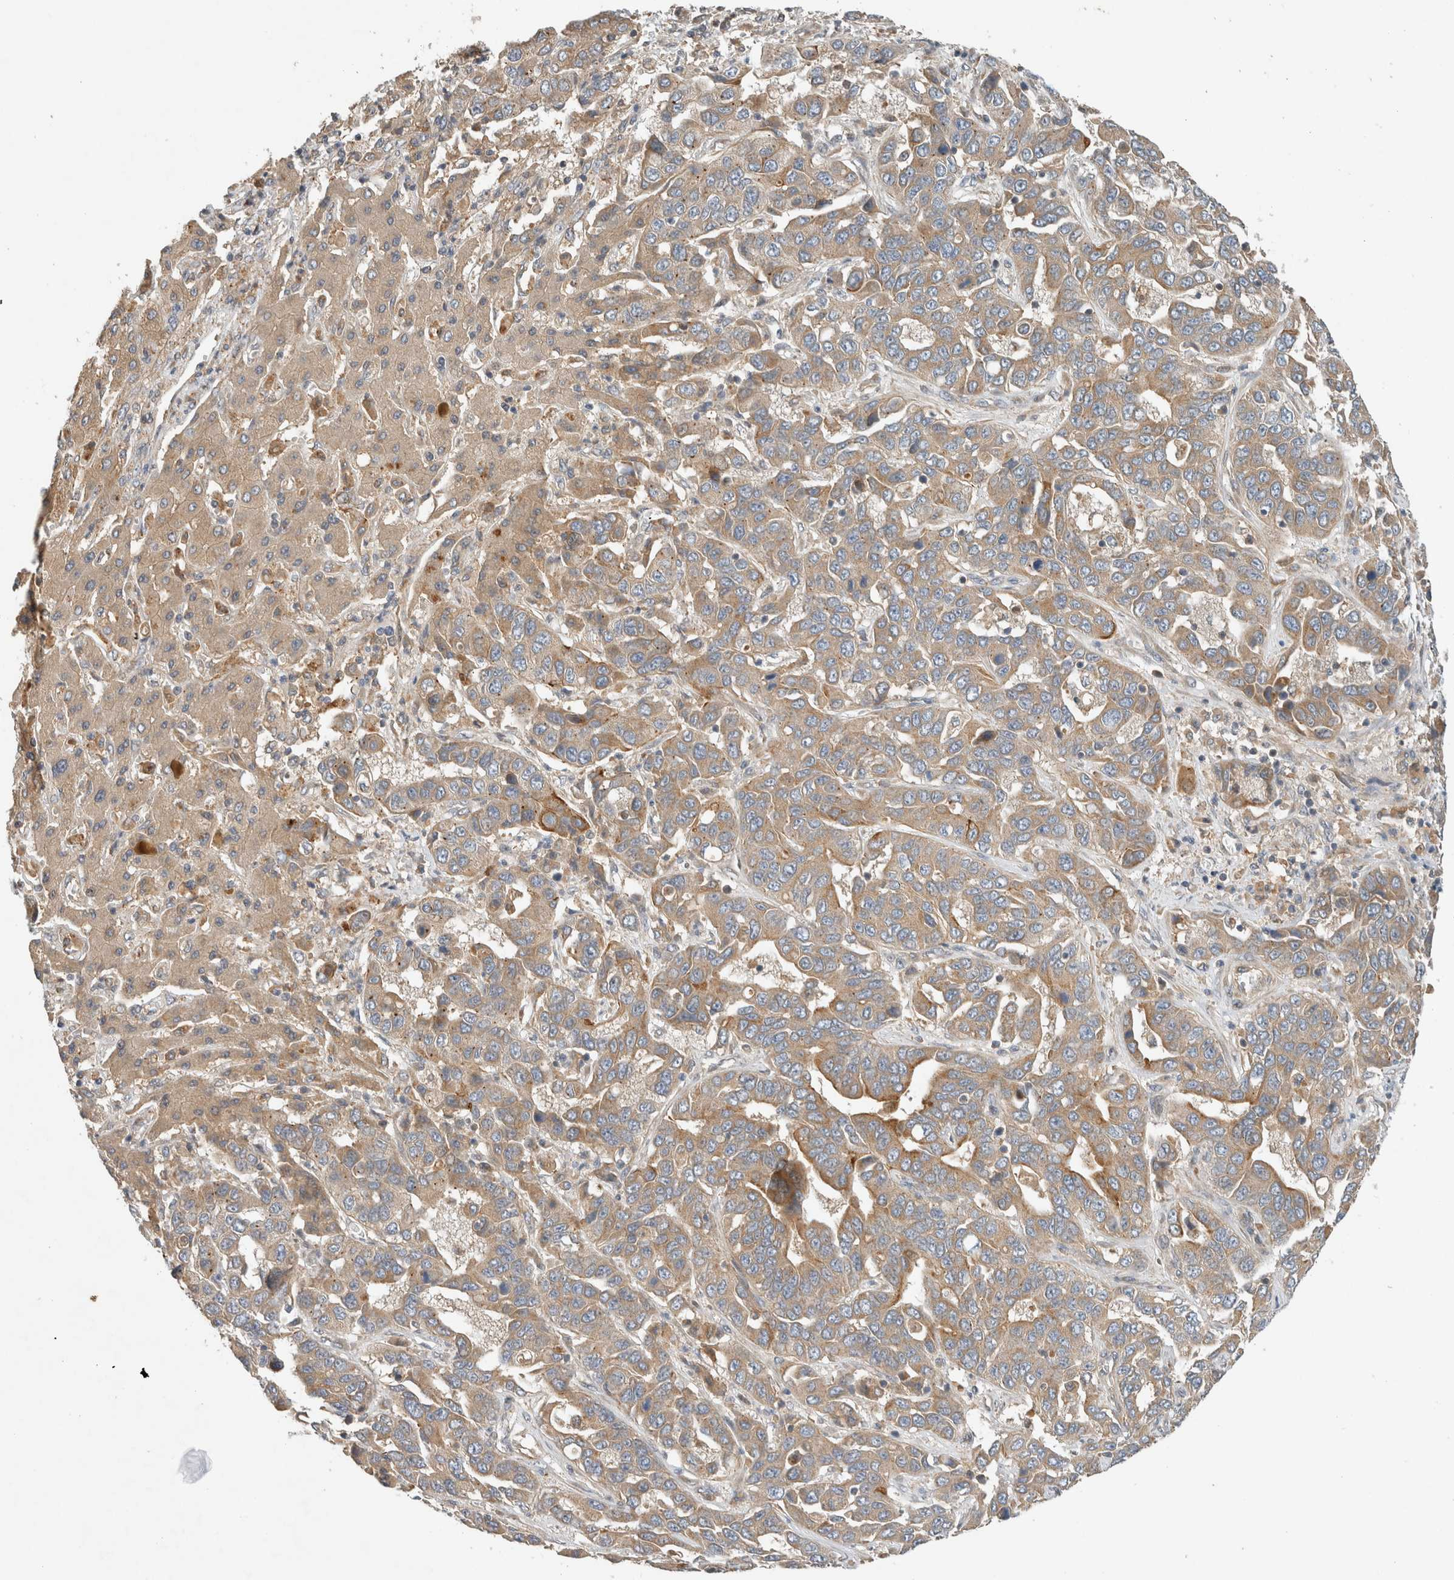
{"staining": {"intensity": "moderate", "quantity": ">75%", "location": "cytoplasmic/membranous"}, "tissue": "liver cancer", "cell_type": "Tumor cells", "image_type": "cancer", "snomed": [{"axis": "morphology", "description": "Cholangiocarcinoma"}, {"axis": "topography", "description": "Liver"}], "caption": "DAB immunohistochemical staining of cholangiocarcinoma (liver) displays moderate cytoplasmic/membranous protein positivity in about >75% of tumor cells.", "gene": "ARMC9", "patient": {"sex": "female", "age": 52}}